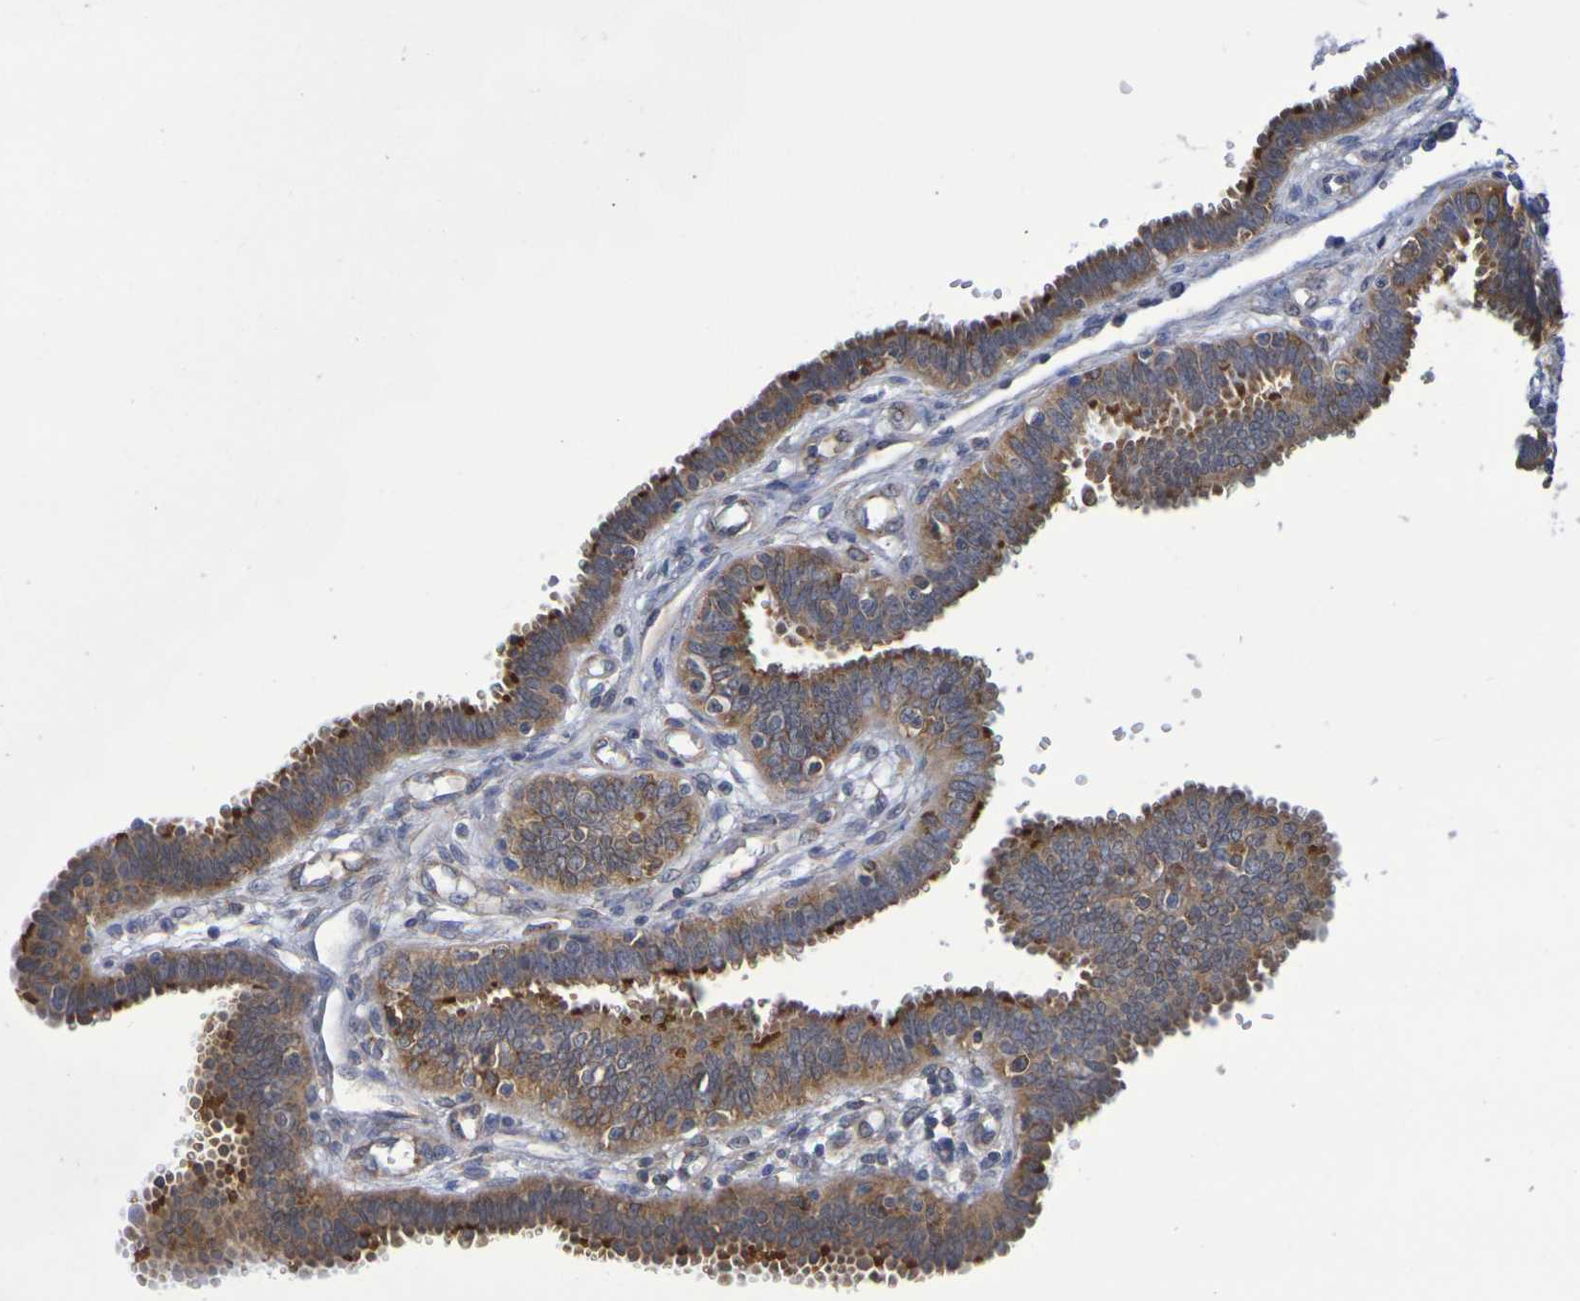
{"staining": {"intensity": "strong", "quantity": ">75%", "location": "cytoplasmic/membranous"}, "tissue": "fallopian tube", "cell_type": "Glandular cells", "image_type": "normal", "snomed": [{"axis": "morphology", "description": "Normal tissue, NOS"}, {"axis": "topography", "description": "Fallopian tube"}], "caption": "Immunohistochemical staining of benign human fallopian tube exhibits strong cytoplasmic/membranous protein positivity in approximately >75% of glandular cells.", "gene": "CHRNB1", "patient": {"sex": "female", "age": 32}}